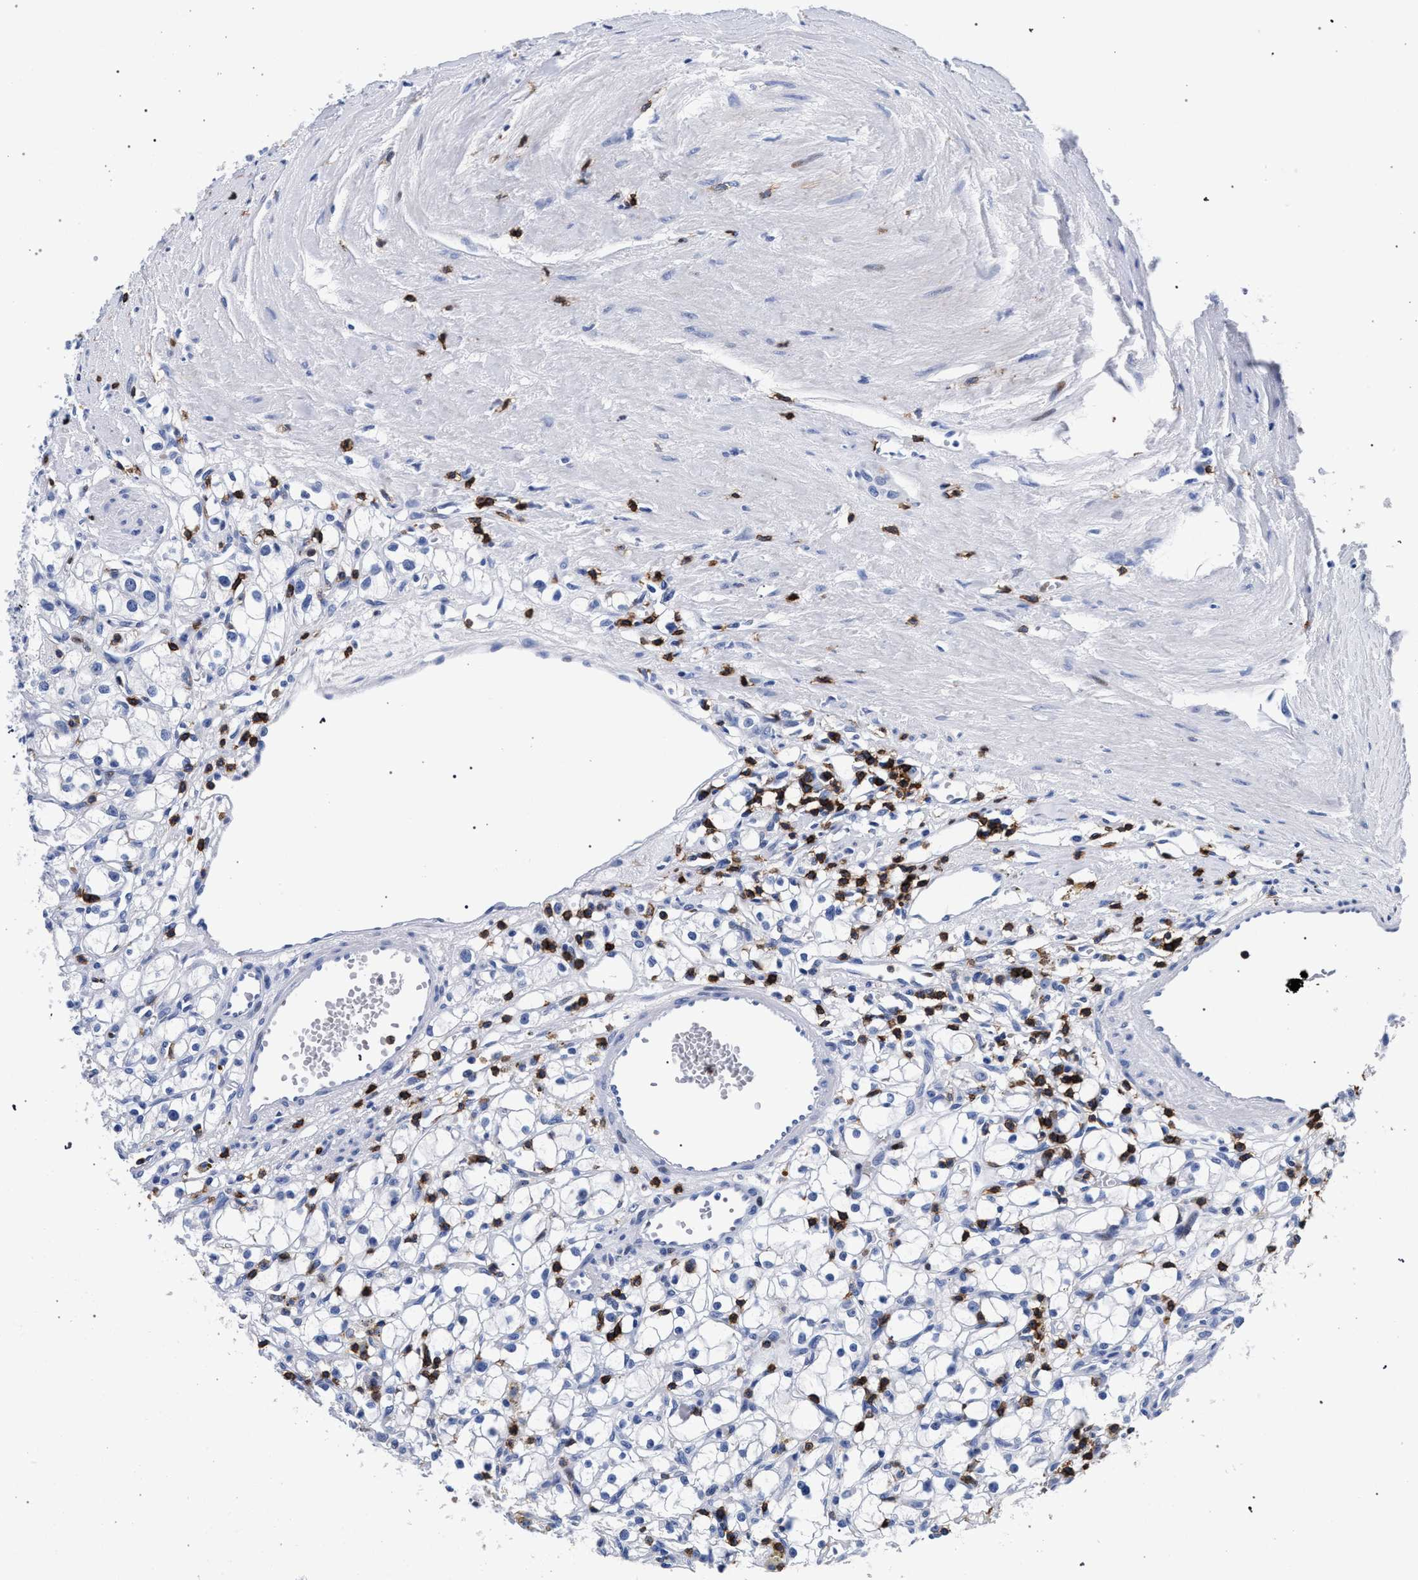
{"staining": {"intensity": "negative", "quantity": "none", "location": "none"}, "tissue": "renal cancer", "cell_type": "Tumor cells", "image_type": "cancer", "snomed": [{"axis": "morphology", "description": "Adenocarcinoma, NOS"}, {"axis": "topography", "description": "Kidney"}], "caption": "This is an IHC image of human renal cancer. There is no staining in tumor cells.", "gene": "KLRK1", "patient": {"sex": "male", "age": 56}}